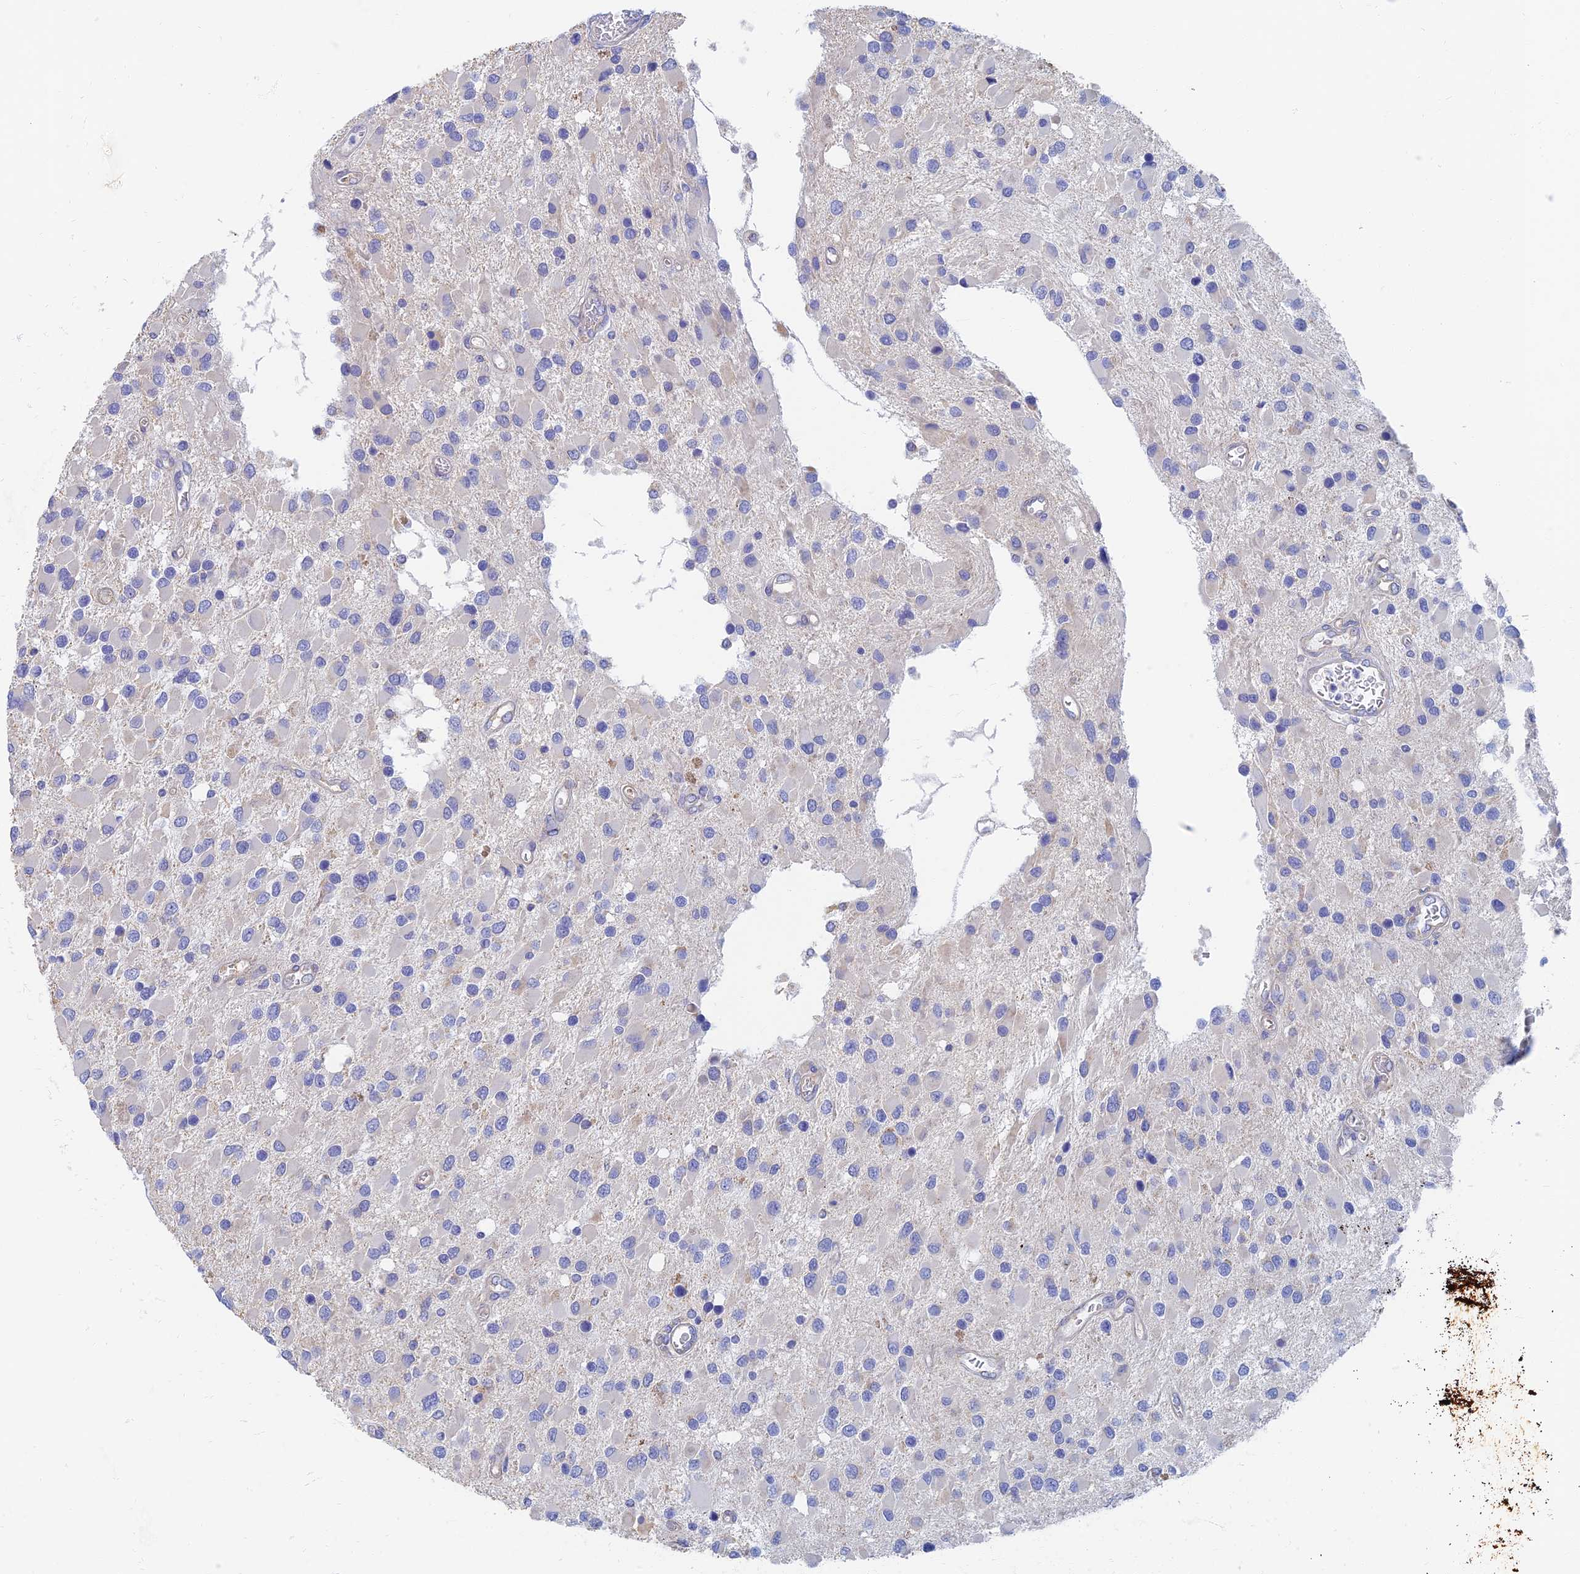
{"staining": {"intensity": "negative", "quantity": "none", "location": "none"}, "tissue": "glioma", "cell_type": "Tumor cells", "image_type": "cancer", "snomed": [{"axis": "morphology", "description": "Glioma, malignant, High grade"}, {"axis": "topography", "description": "Brain"}], "caption": "Immunohistochemistry of human high-grade glioma (malignant) reveals no positivity in tumor cells. (Stains: DAB (3,3'-diaminobenzidine) IHC with hematoxylin counter stain, Microscopy: brightfield microscopy at high magnification).", "gene": "TMEM44", "patient": {"sex": "male", "age": 53}}